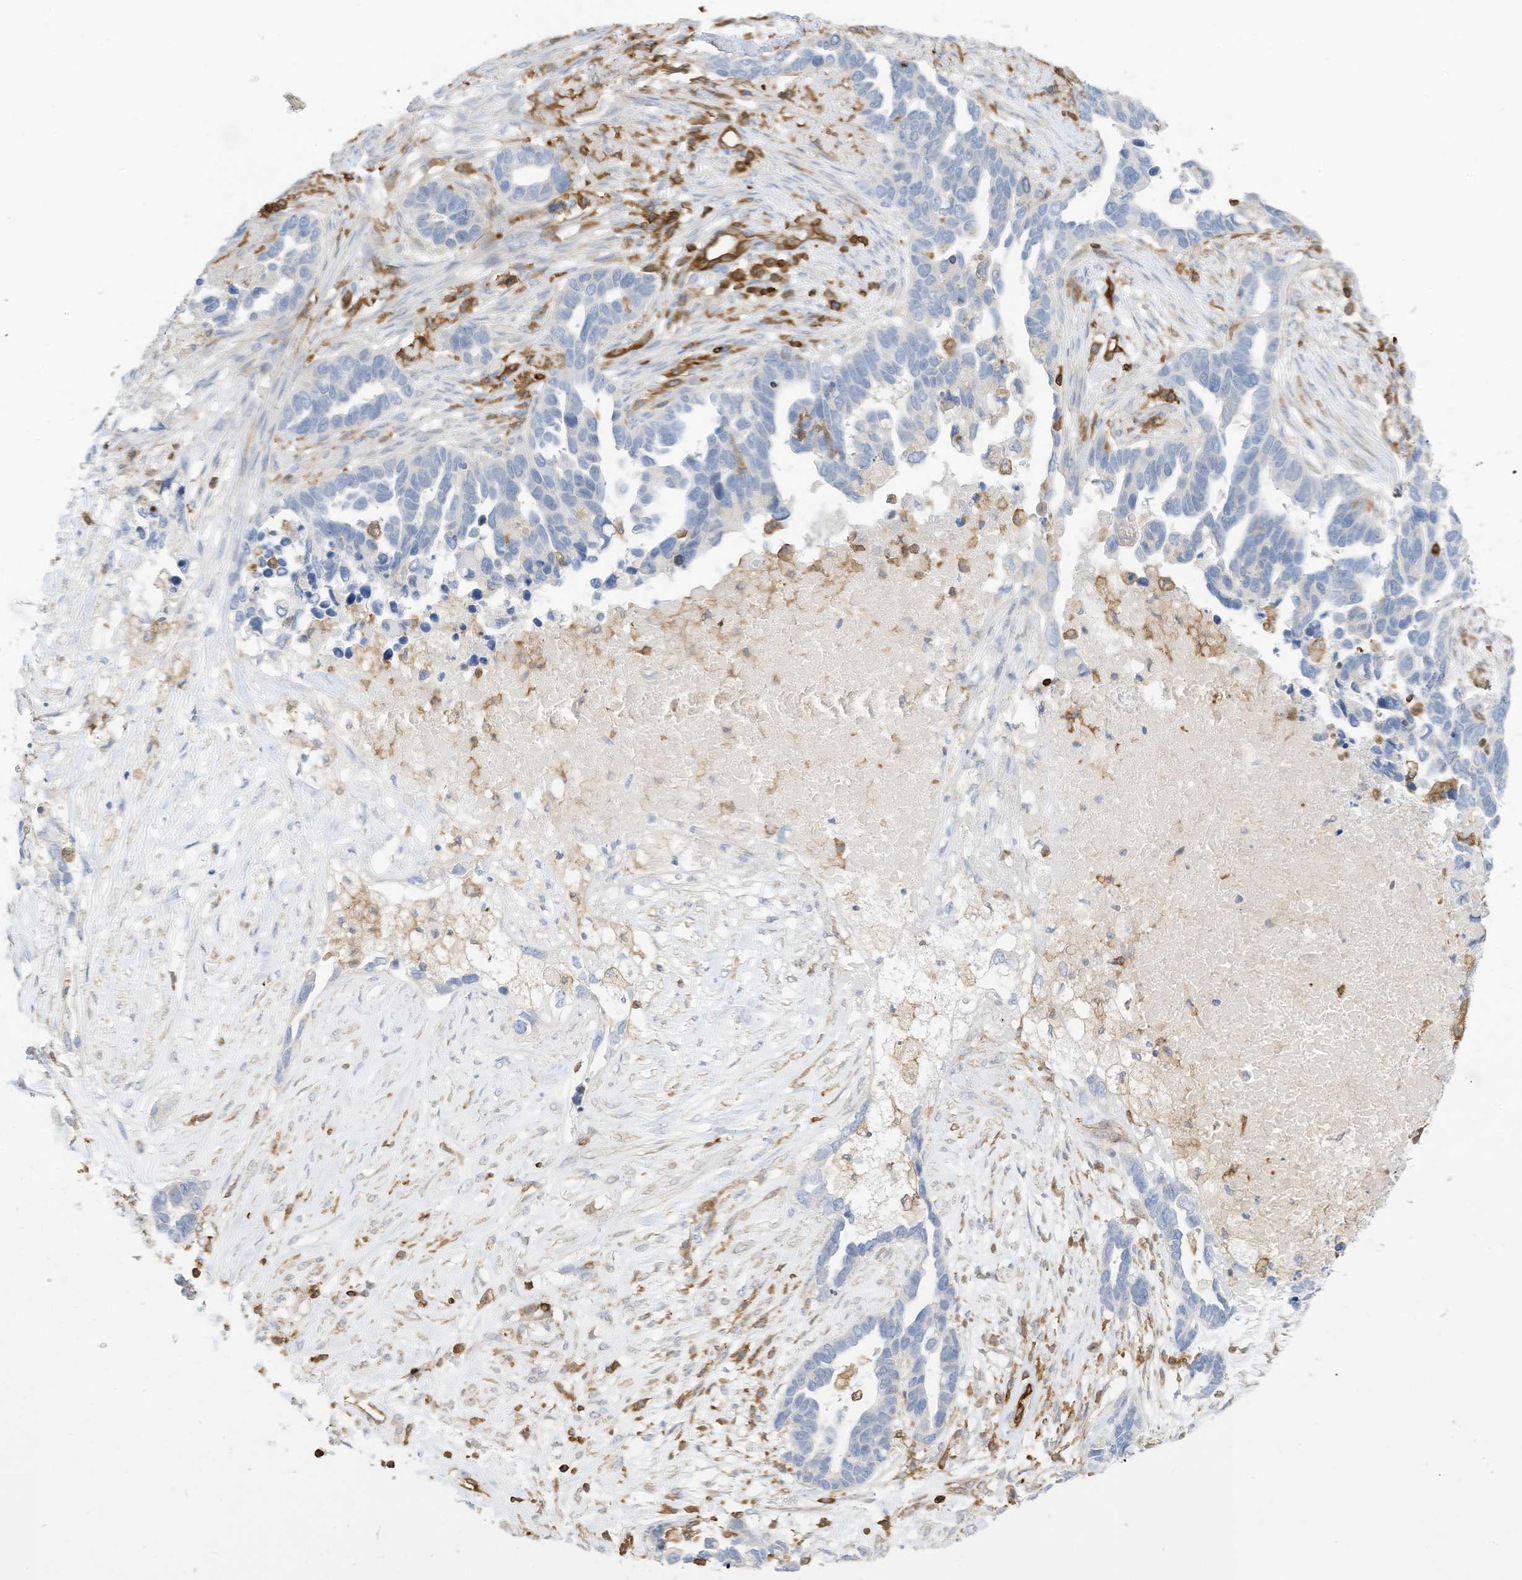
{"staining": {"intensity": "negative", "quantity": "none", "location": "none"}, "tissue": "ovarian cancer", "cell_type": "Tumor cells", "image_type": "cancer", "snomed": [{"axis": "morphology", "description": "Cystadenocarcinoma, serous, NOS"}, {"axis": "topography", "description": "Ovary"}], "caption": "Immunohistochemistry (IHC) photomicrograph of neoplastic tissue: ovarian cancer (serous cystadenocarcinoma) stained with DAB (3,3'-diaminobenzidine) shows no significant protein positivity in tumor cells. (DAB (3,3'-diaminobenzidine) immunohistochemistry (IHC) with hematoxylin counter stain).", "gene": "ARHGAP25", "patient": {"sex": "female", "age": 54}}